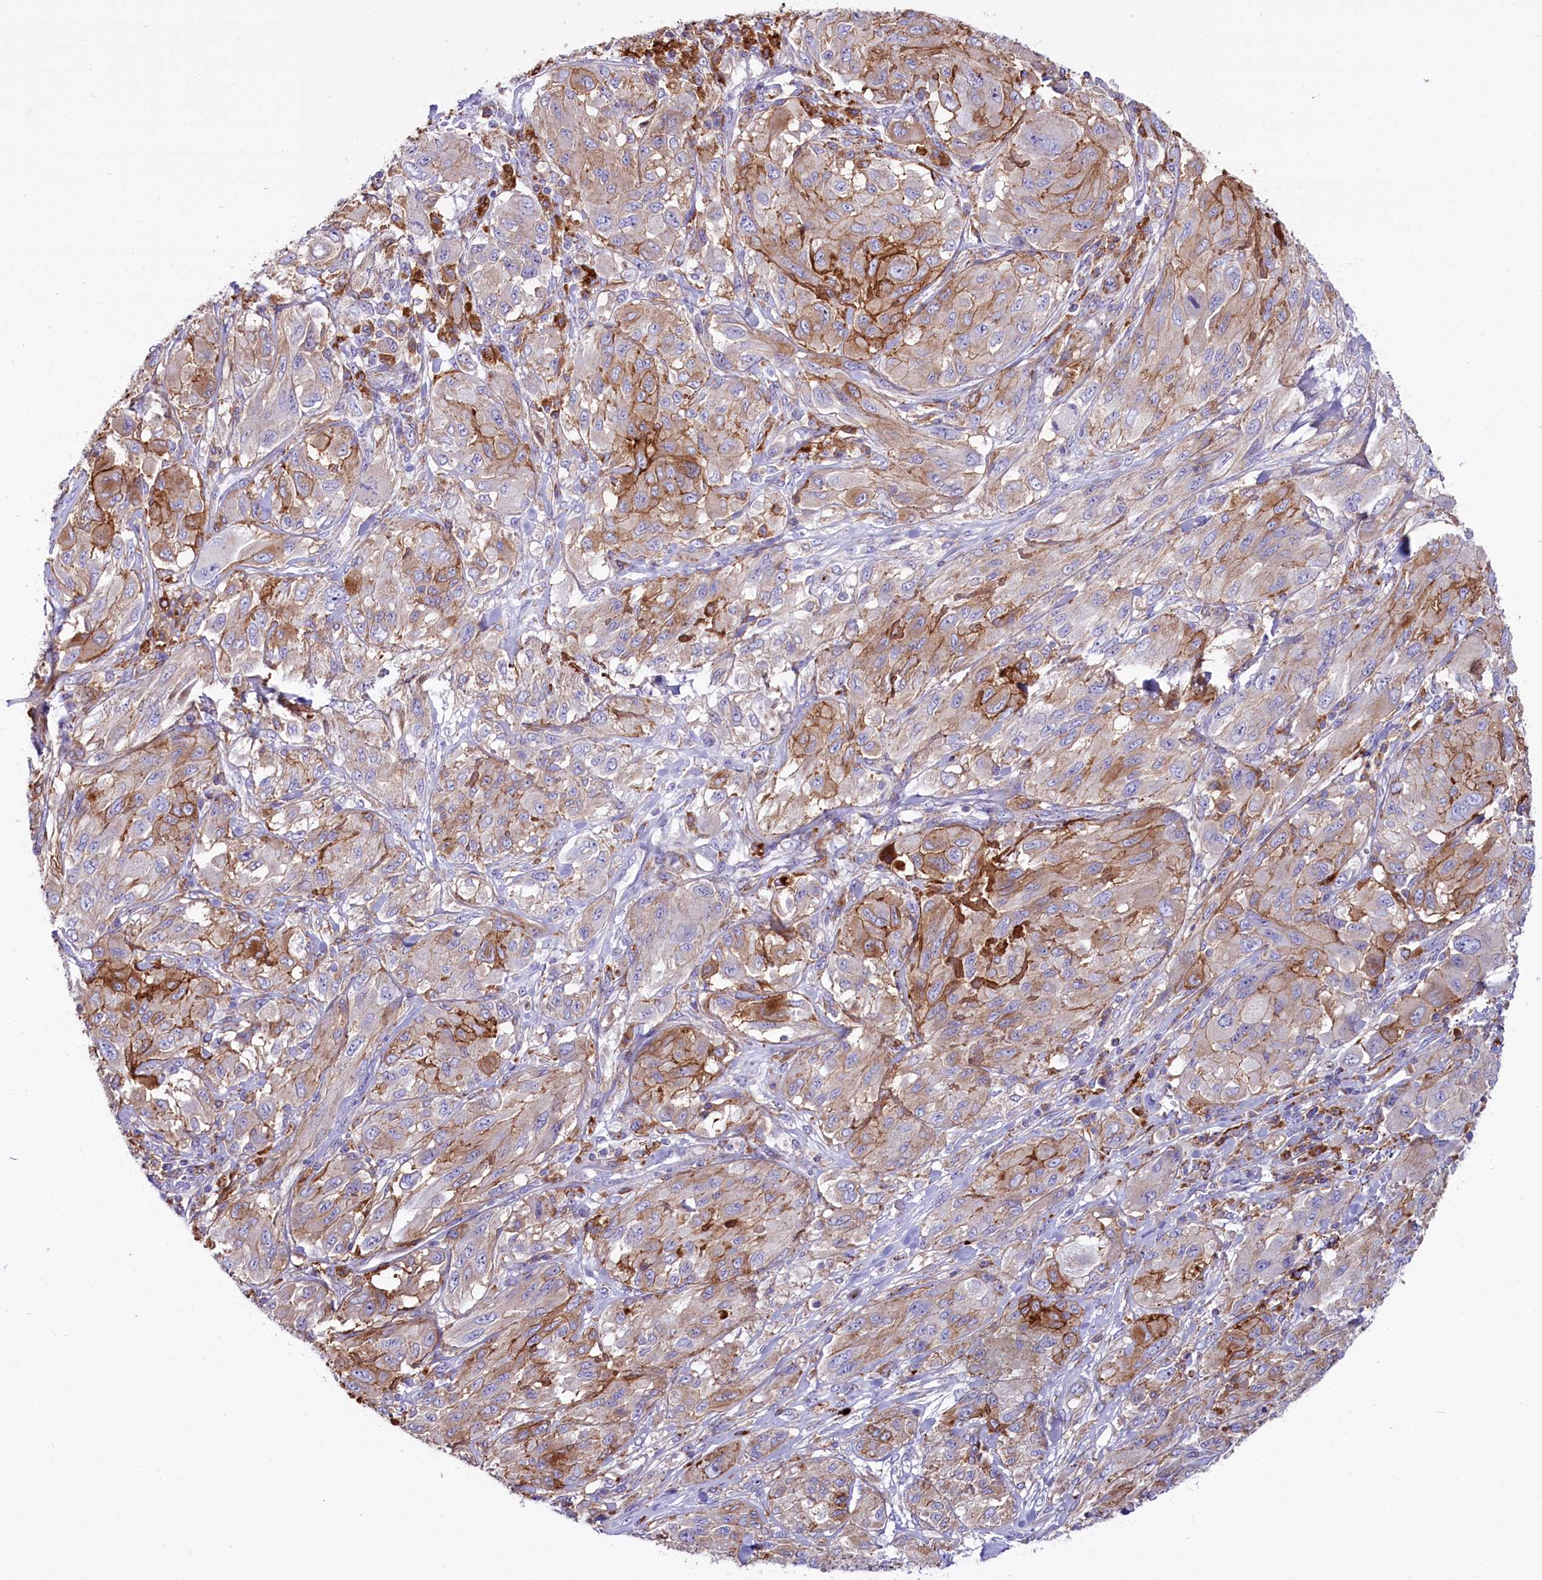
{"staining": {"intensity": "moderate", "quantity": "<25%", "location": "cytoplasmic/membranous"}, "tissue": "melanoma", "cell_type": "Tumor cells", "image_type": "cancer", "snomed": [{"axis": "morphology", "description": "Malignant melanoma, NOS"}, {"axis": "topography", "description": "Skin"}], "caption": "Malignant melanoma stained with a brown dye displays moderate cytoplasmic/membranous positive staining in about <25% of tumor cells.", "gene": "IL20RA", "patient": {"sex": "female", "age": 91}}